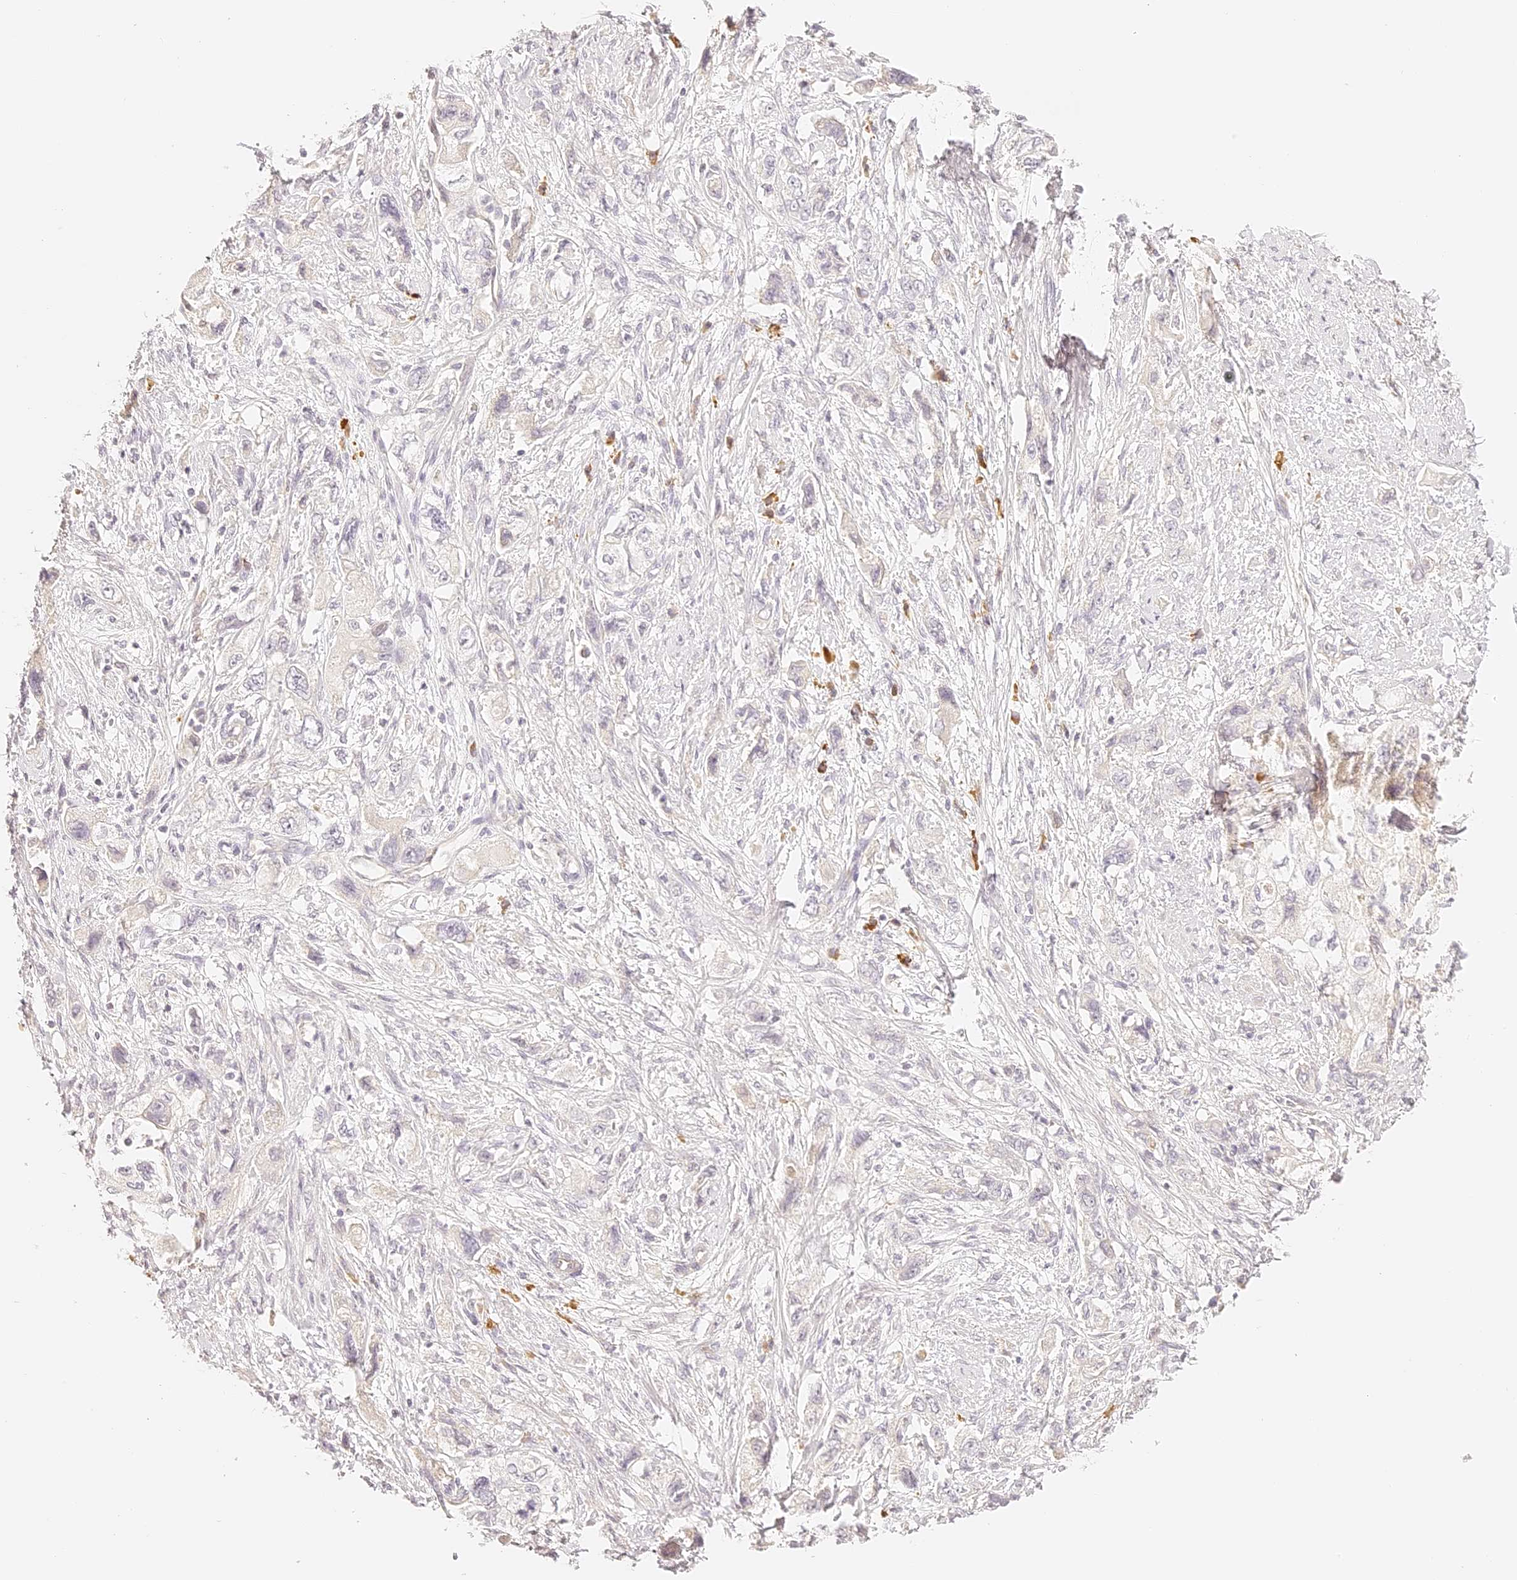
{"staining": {"intensity": "negative", "quantity": "none", "location": "none"}, "tissue": "pancreatic cancer", "cell_type": "Tumor cells", "image_type": "cancer", "snomed": [{"axis": "morphology", "description": "Adenocarcinoma, NOS"}, {"axis": "topography", "description": "Pancreas"}], "caption": "Immunohistochemistry micrograph of neoplastic tissue: human adenocarcinoma (pancreatic) stained with DAB (3,3'-diaminobenzidine) displays no significant protein expression in tumor cells.", "gene": "TRIM45", "patient": {"sex": "female", "age": 73}}